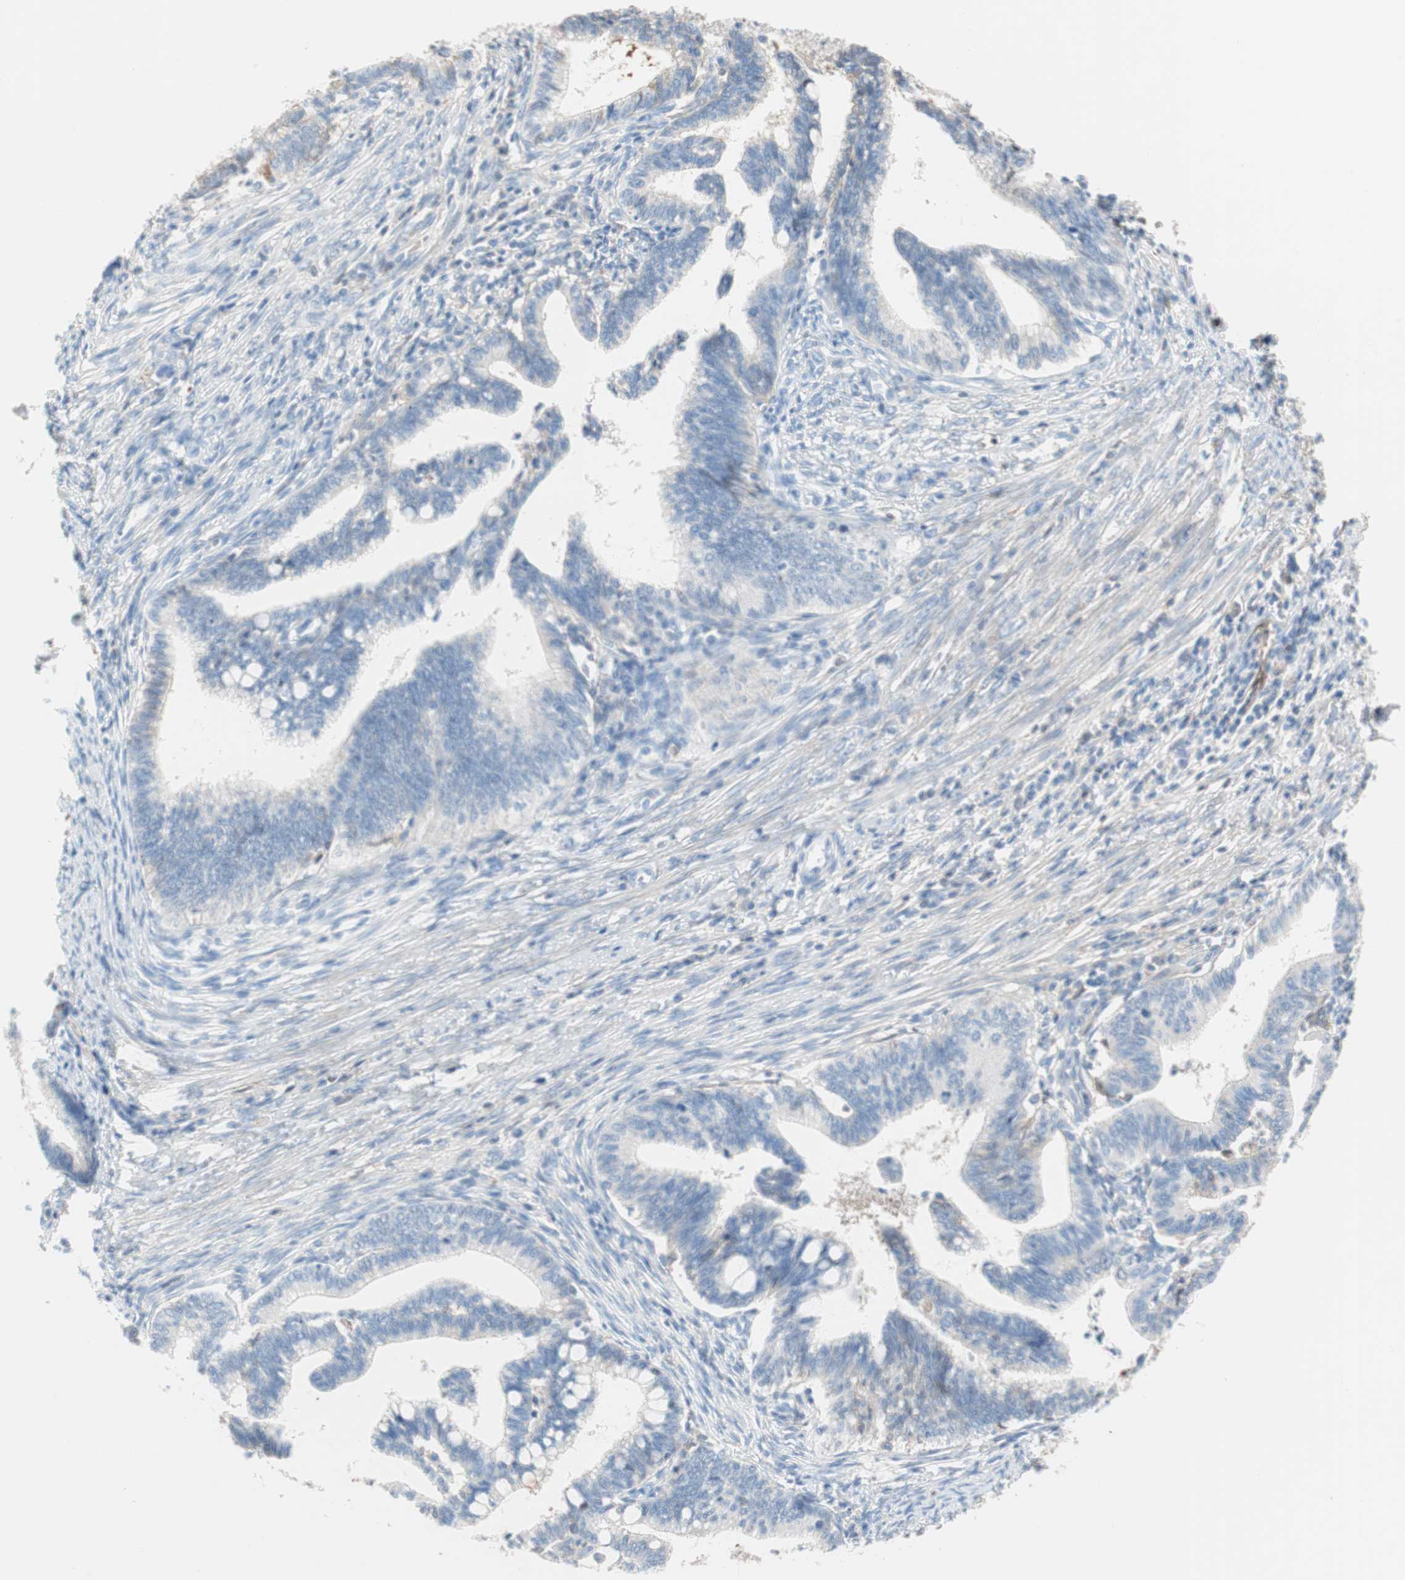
{"staining": {"intensity": "negative", "quantity": "none", "location": "none"}, "tissue": "cervical cancer", "cell_type": "Tumor cells", "image_type": "cancer", "snomed": [{"axis": "morphology", "description": "Adenocarcinoma, NOS"}, {"axis": "topography", "description": "Cervix"}], "caption": "There is no significant positivity in tumor cells of cervical cancer.", "gene": "RBP4", "patient": {"sex": "female", "age": 36}}